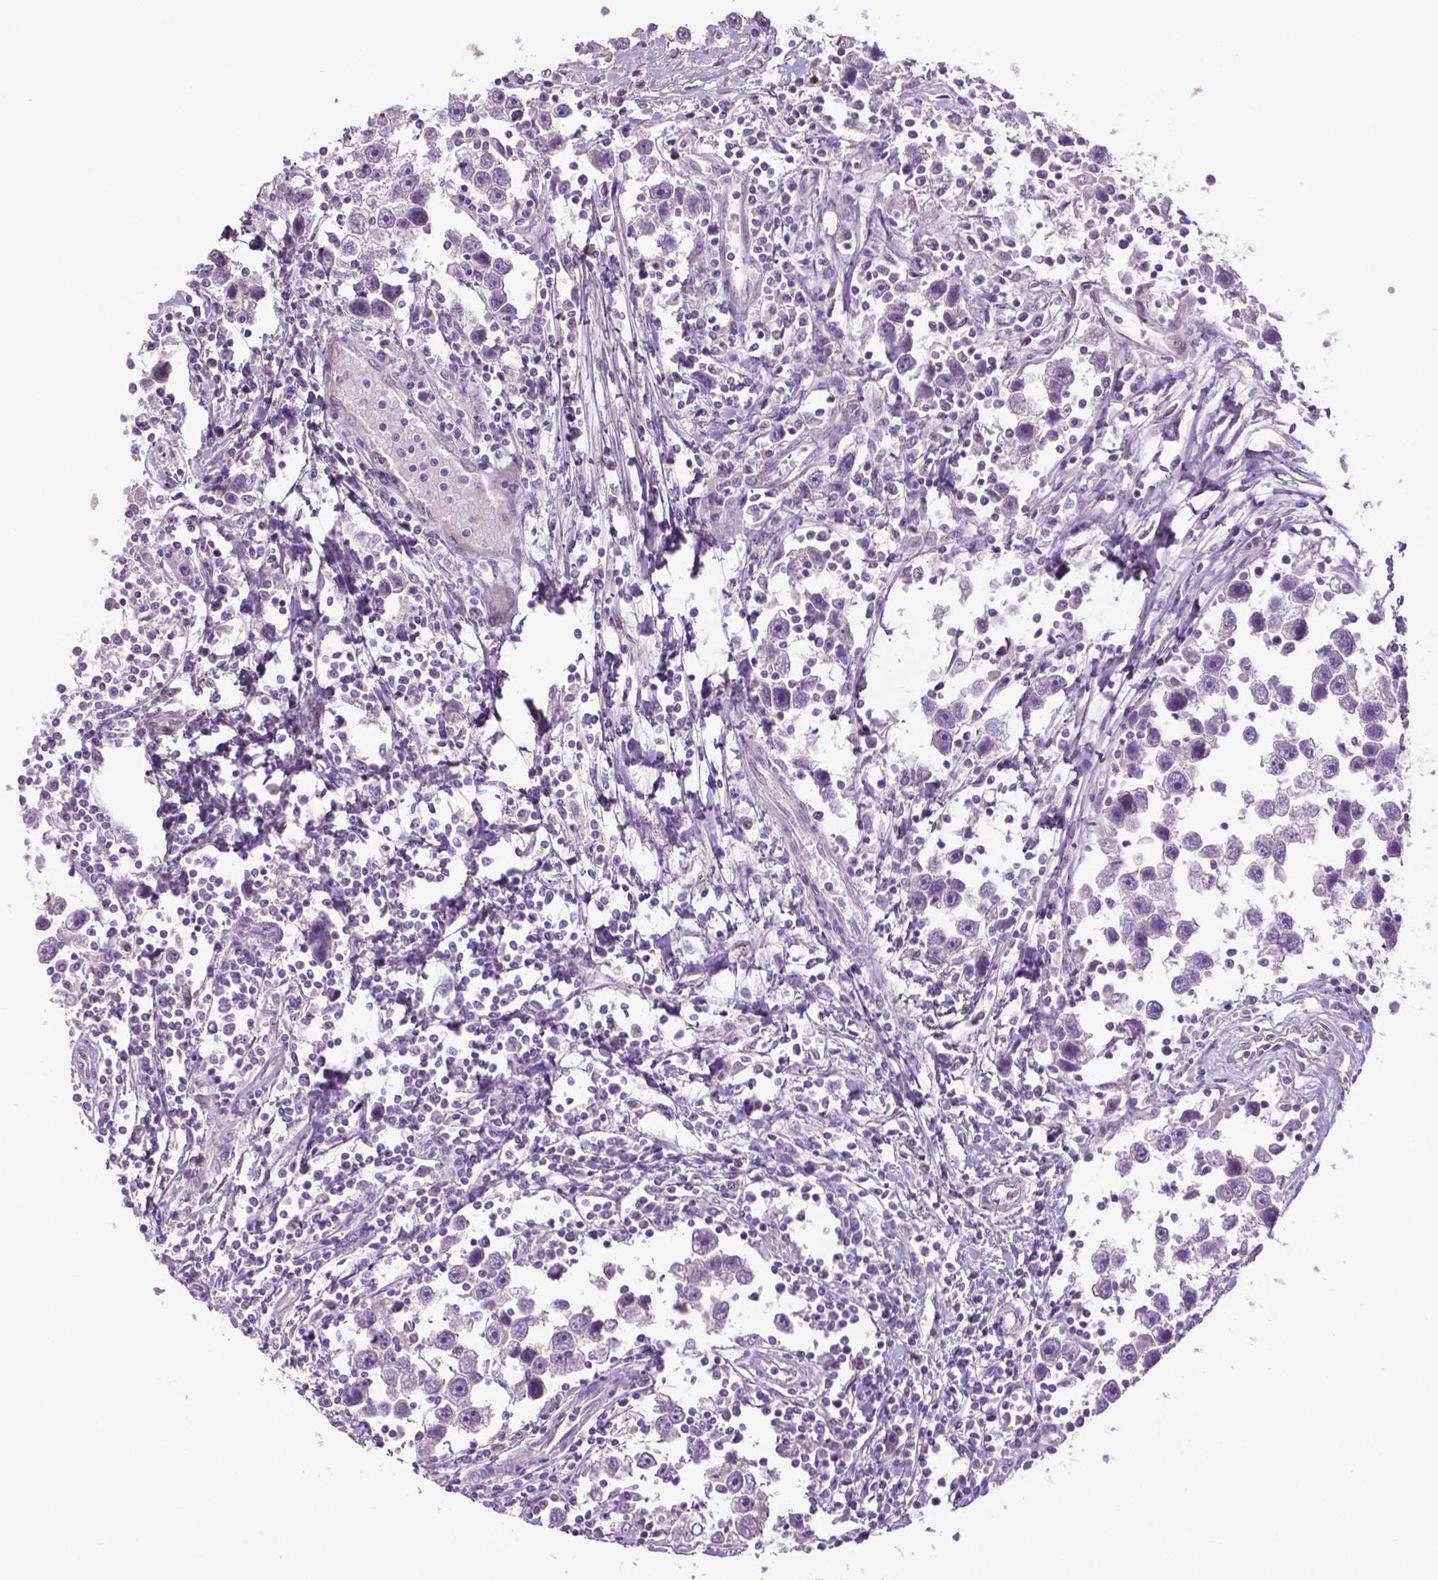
{"staining": {"intensity": "negative", "quantity": "none", "location": "none"}, "tissue": "testis cancer", "cell_type": "Tumor cells", "image_type": "cancer", "snomed": [{"axis": "morphology", "description": "Seminoma, NOS"}, {"axis": "topography", "description": "Testis"}], "caption": "Immunohistochemistry (IHC) micrograph of neoplastic tissue: human testis cancer stained with DAB exhibits no significant protein expression in tumor cells.", "gene": "PTPN5", "patient": {"sex": "male", "age": 30}}